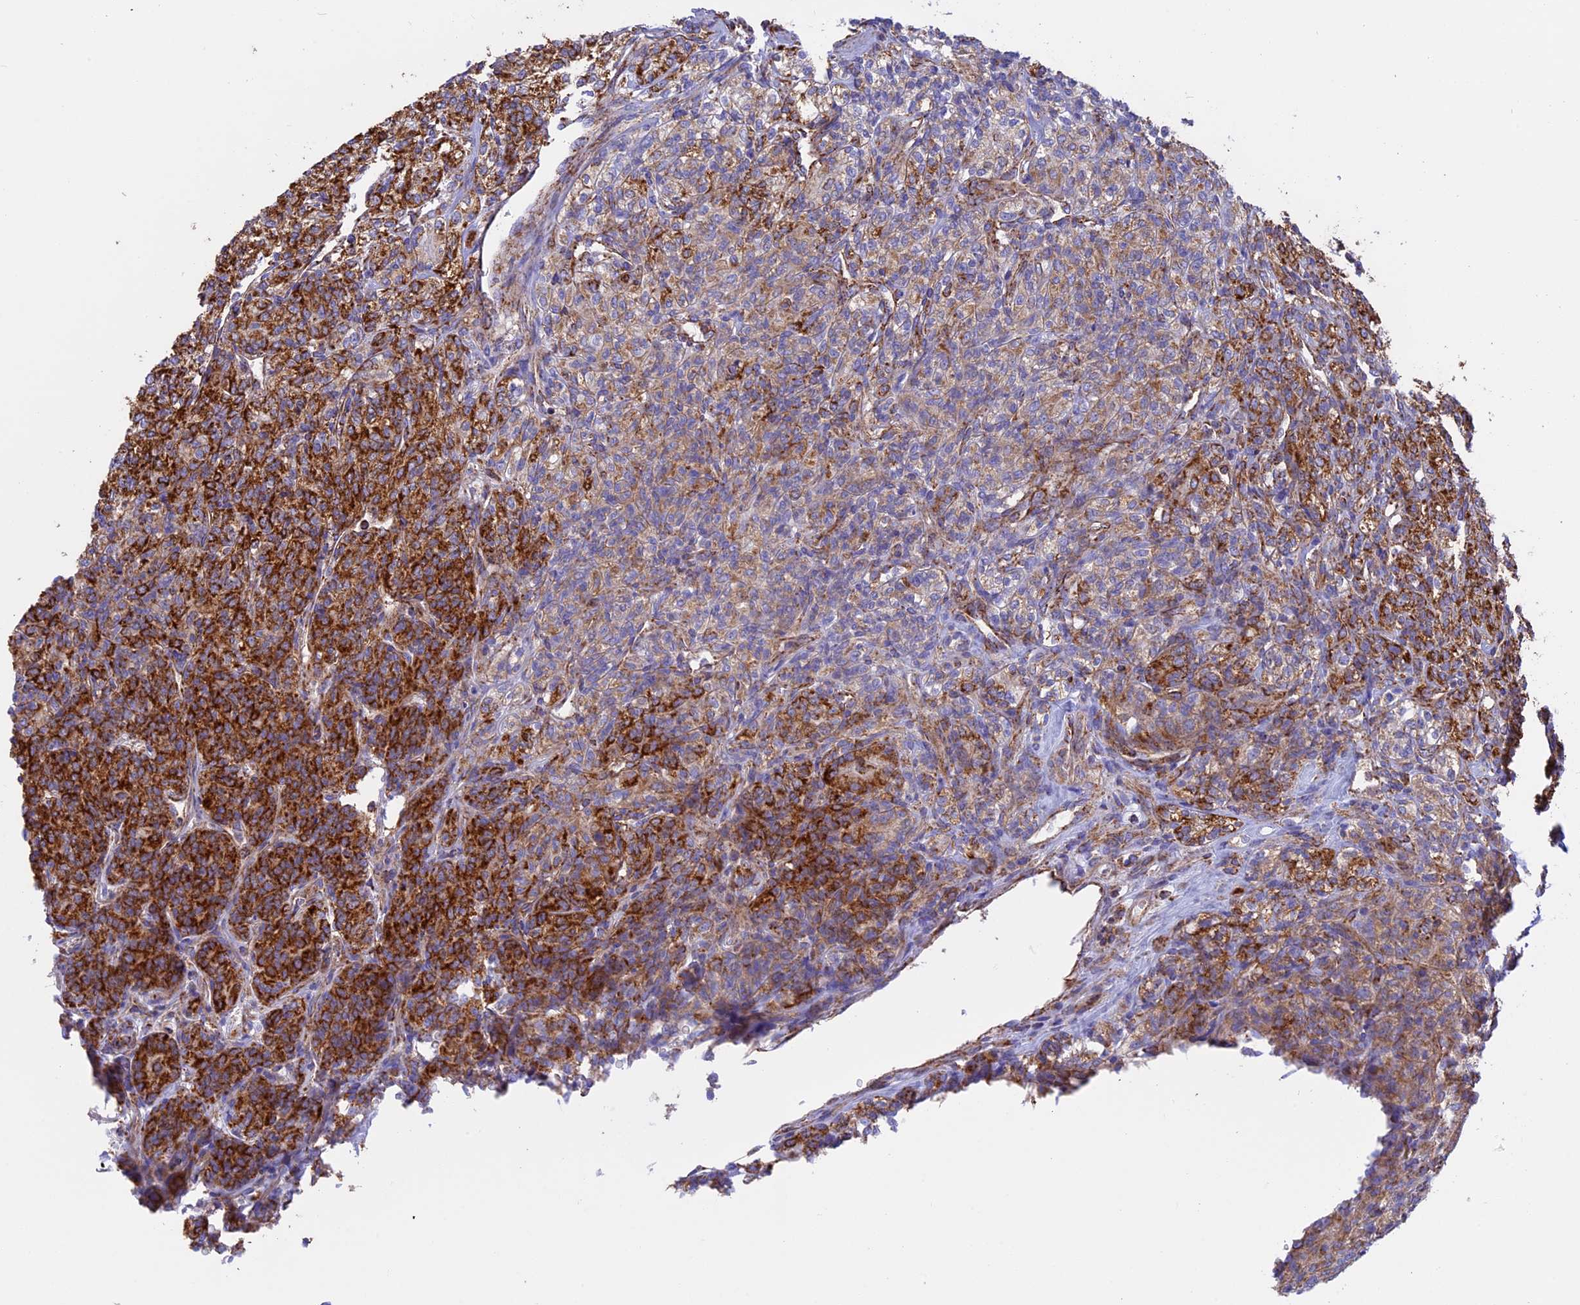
{"staining": {"intensity": "strong", "quantity": ">75%", "location": "cytoplasmic/membranous"}, "tissue": "renal cancer", "cell_type": "Tumor cells", "image_type": "cancer", "snomed": [{"axis": "morphology", "description": "Adenocarcinoma, NOS"}, {"axis": "topography", "description": "Kidney"}], "caption": "Immunohistochemical staining of adenocarcinoma (renal) demonstrates high levels of strong cytoplasmic/membranous protein positivity in approximately >75% of tumor cells. The protein of interest is stained brown, and the nuclei are stained in blue (DAB IHC with brightfield microscopy, high magnification).", "gene": "UQCRB", "patient": {"sex": "male", "age": 77}}